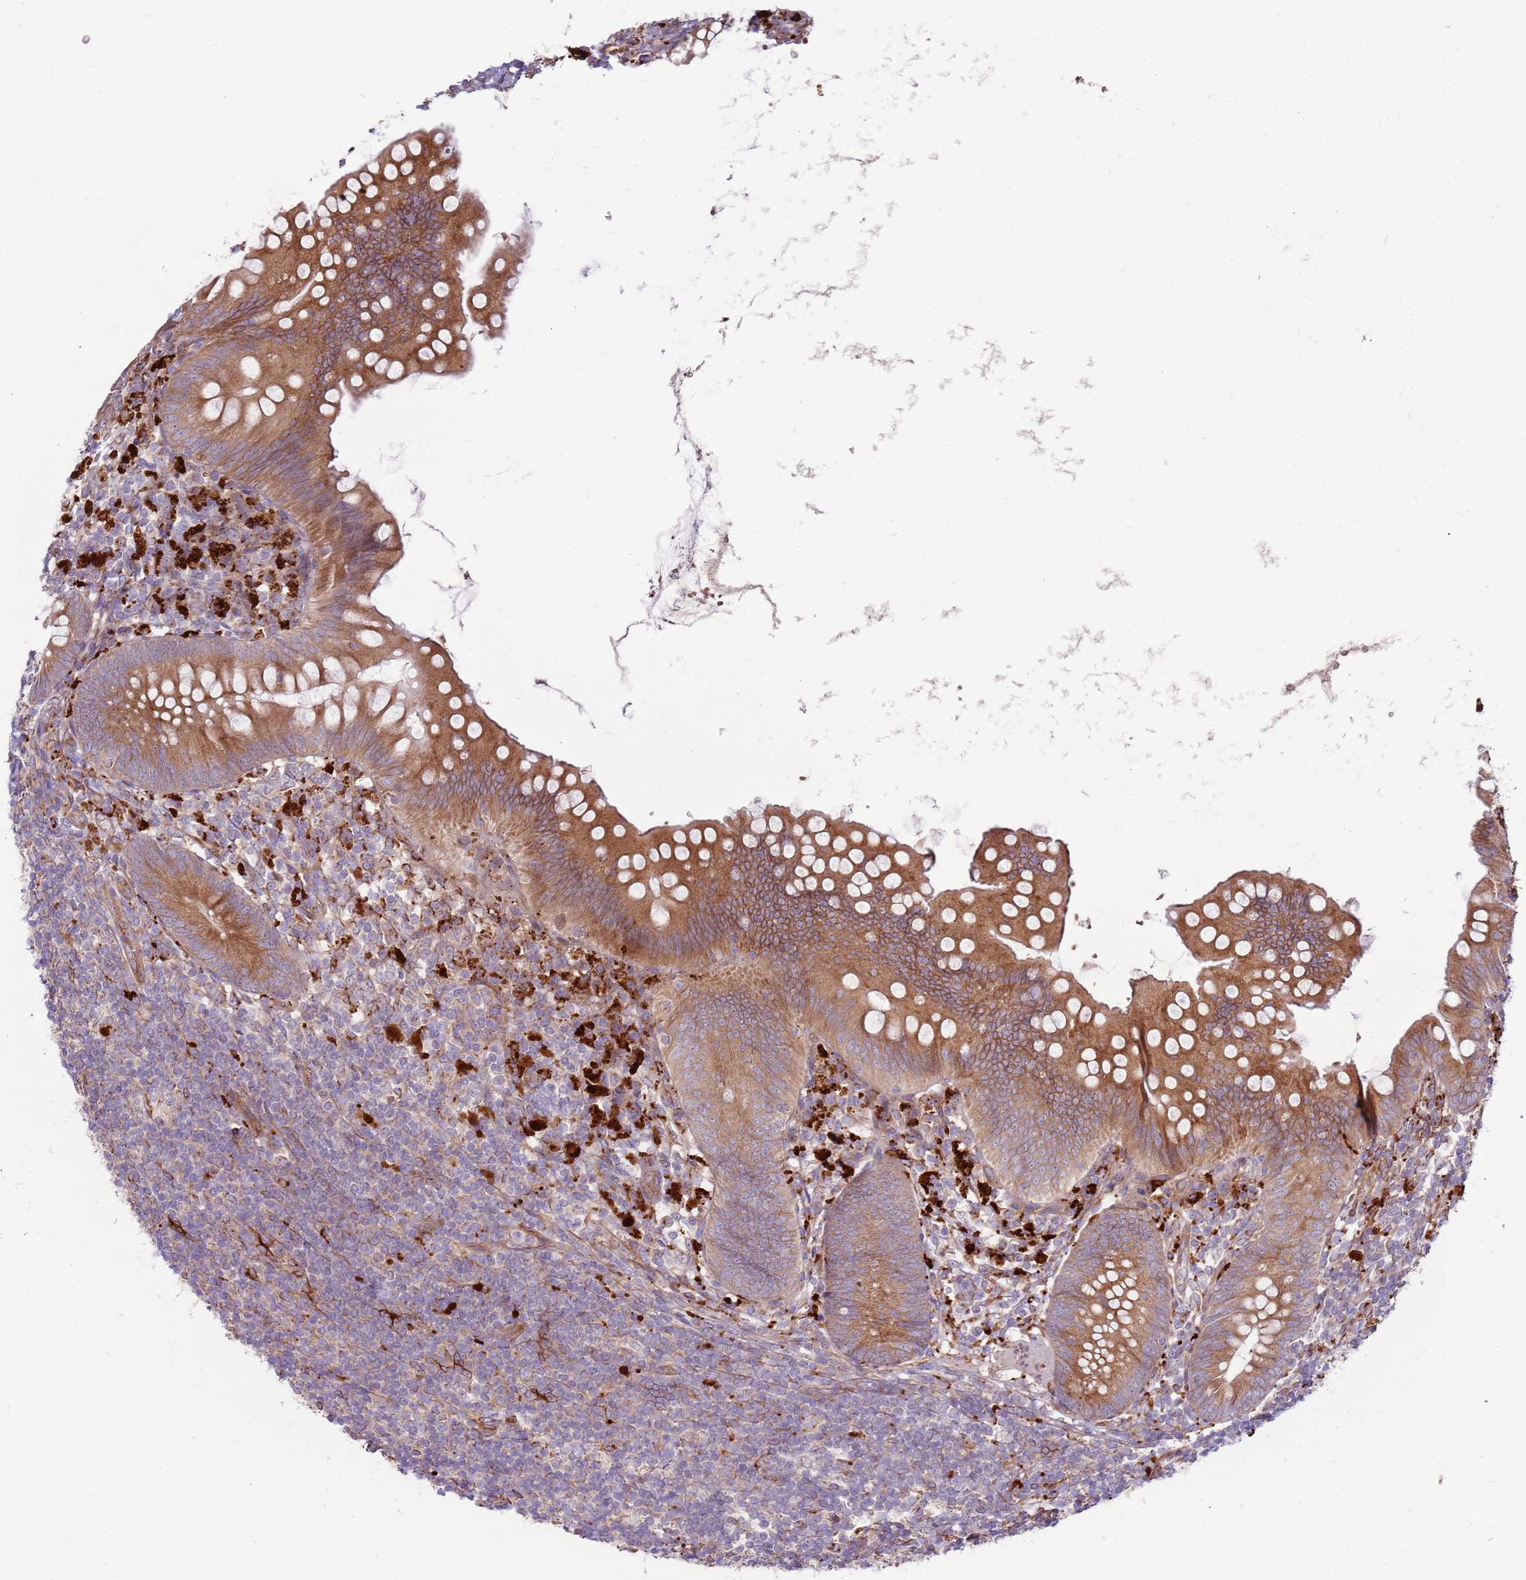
{"staining": {"intensity": "moderate", "quantity": ">75%", "location": "cytoplasmic/membranous"}, "tissue": "appendix", "cell_type": "Glandular cells", "image_type": "normal", "snomed": [{"axis": "morphology", "description": "Normal tissue, NOS"}, {"axis": "topography", "description": "Appendix"}], "caption": "This micrograph reveals unremarkable appendix stained with IHC to label a protein in brown. The cytoplasmic/membranous of glandular cells show moderate positivity for the protein. Nuclei are counter-stained blue.", "gene": "EMC1", "patient": {"sex": "female", "age": 62}}